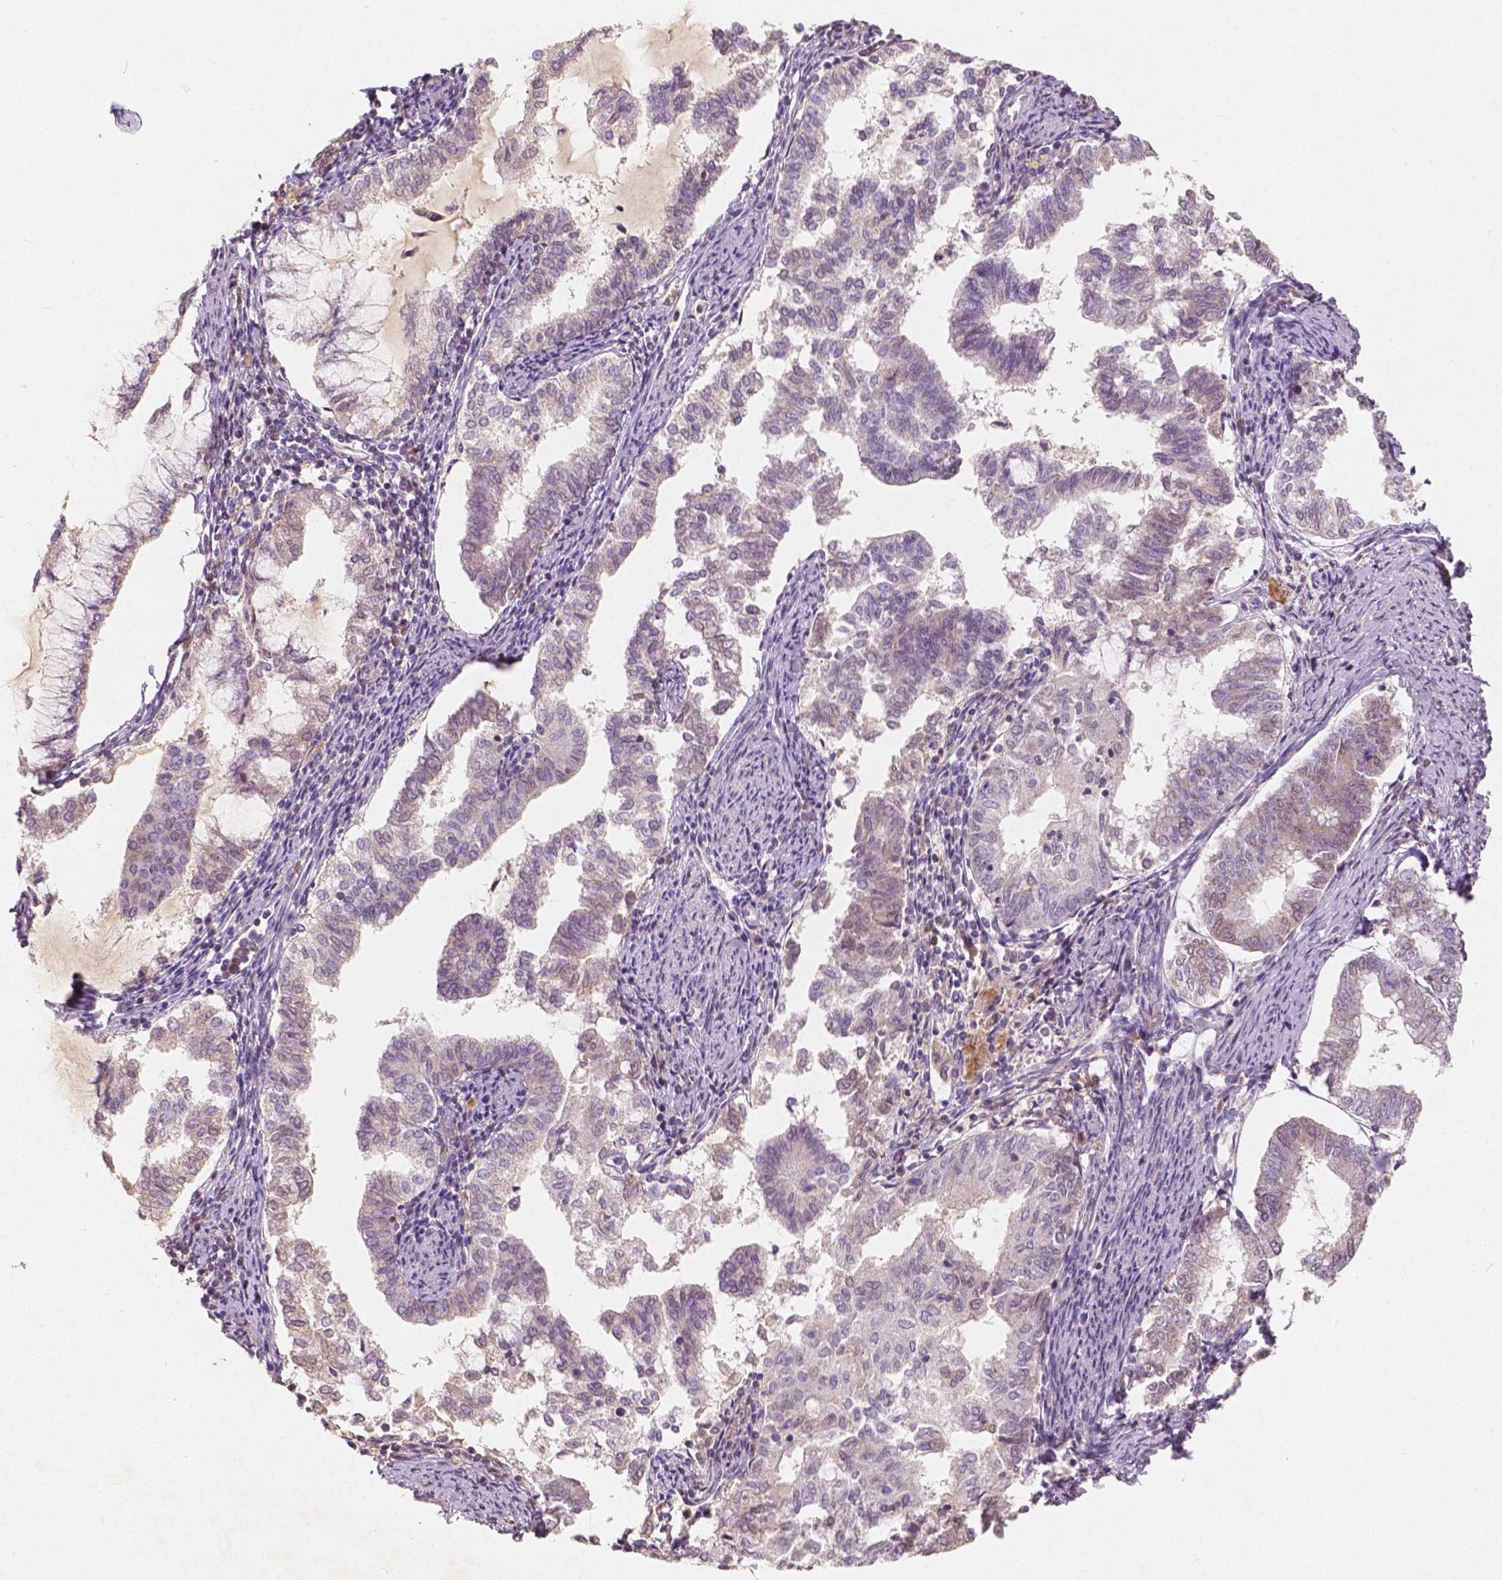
{"staining": {"intensity": "weak", "quantity": "<25%", "location": "nuclear"}, "tissue": "endometrial cancer", "cell_type": "Tumor cells", "image_type": "cancer", "snomed": [{"axis": "morphology", "description": "Adenocarcinoma, NOS"}, {"axis": "topography", "description": "Endometrium"}], "caption": "High magnification brightfield microscopy of endometrial cancer (adenocarcinoma) stained with DAB (brown) and counterstained with hematoxylin (blue): tumor cells show no significant expression. (IHC, brightfield microscopy, high magnification).", "gene": "SOX15", "patient": {"sex": "female", "age": 79}}